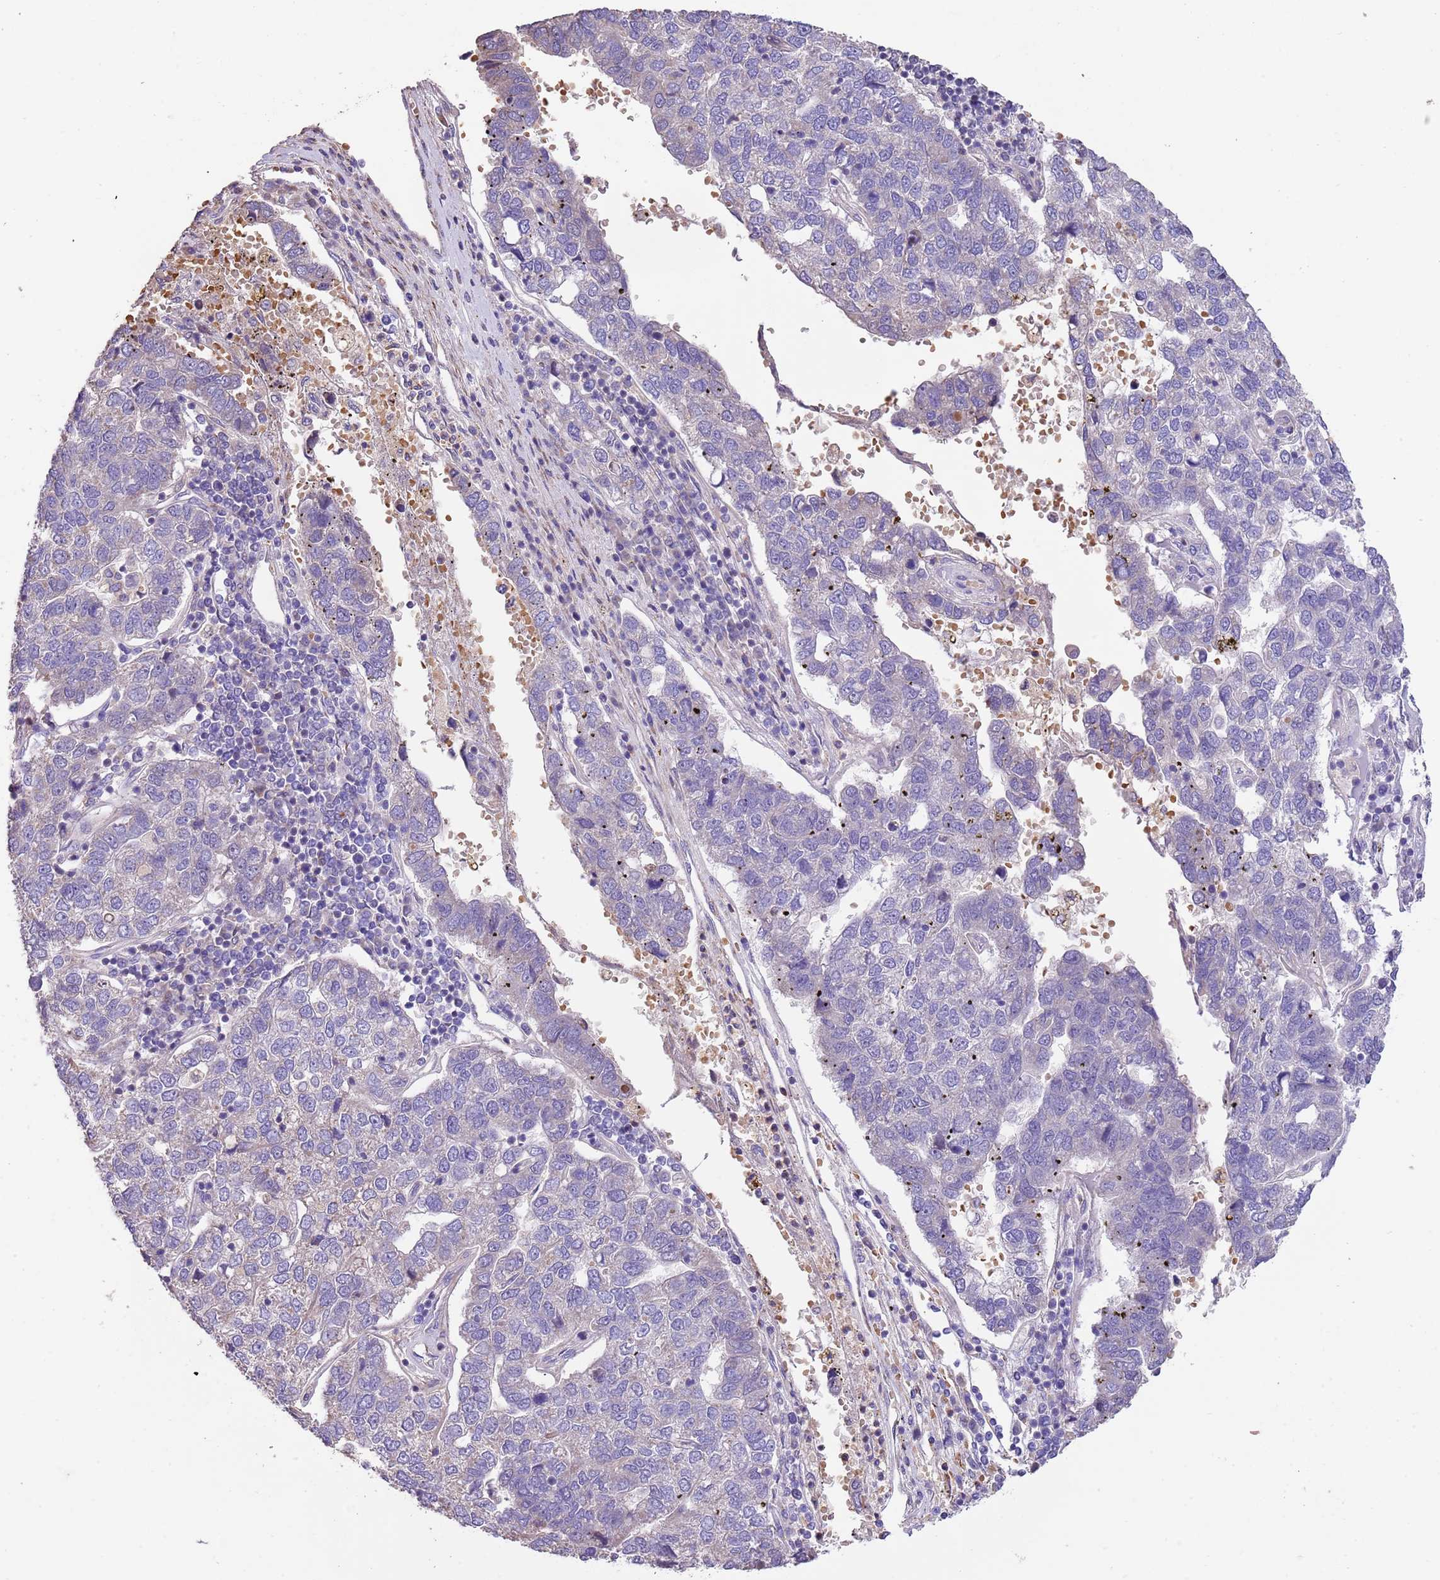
{"staining": {"intensity": "negative", "quantity": "none", "location": "none"}, "tissue": "pancreatic cancer", "cell_type": "Tumor cells", "image_type": "cancer", "snomed": [{"axis": "morphology", "description": "Adenocarcinoma, NOS"}, {"axis": "topography", "description": "Pancreas"}], "caption": "The immunohistochemistry photomicrograph has no significant expression in tumor cells of pancreatic adenocarcinoma tissue.", "gene": "PIGA", "patient": {"sex": "female", "age": 61}}